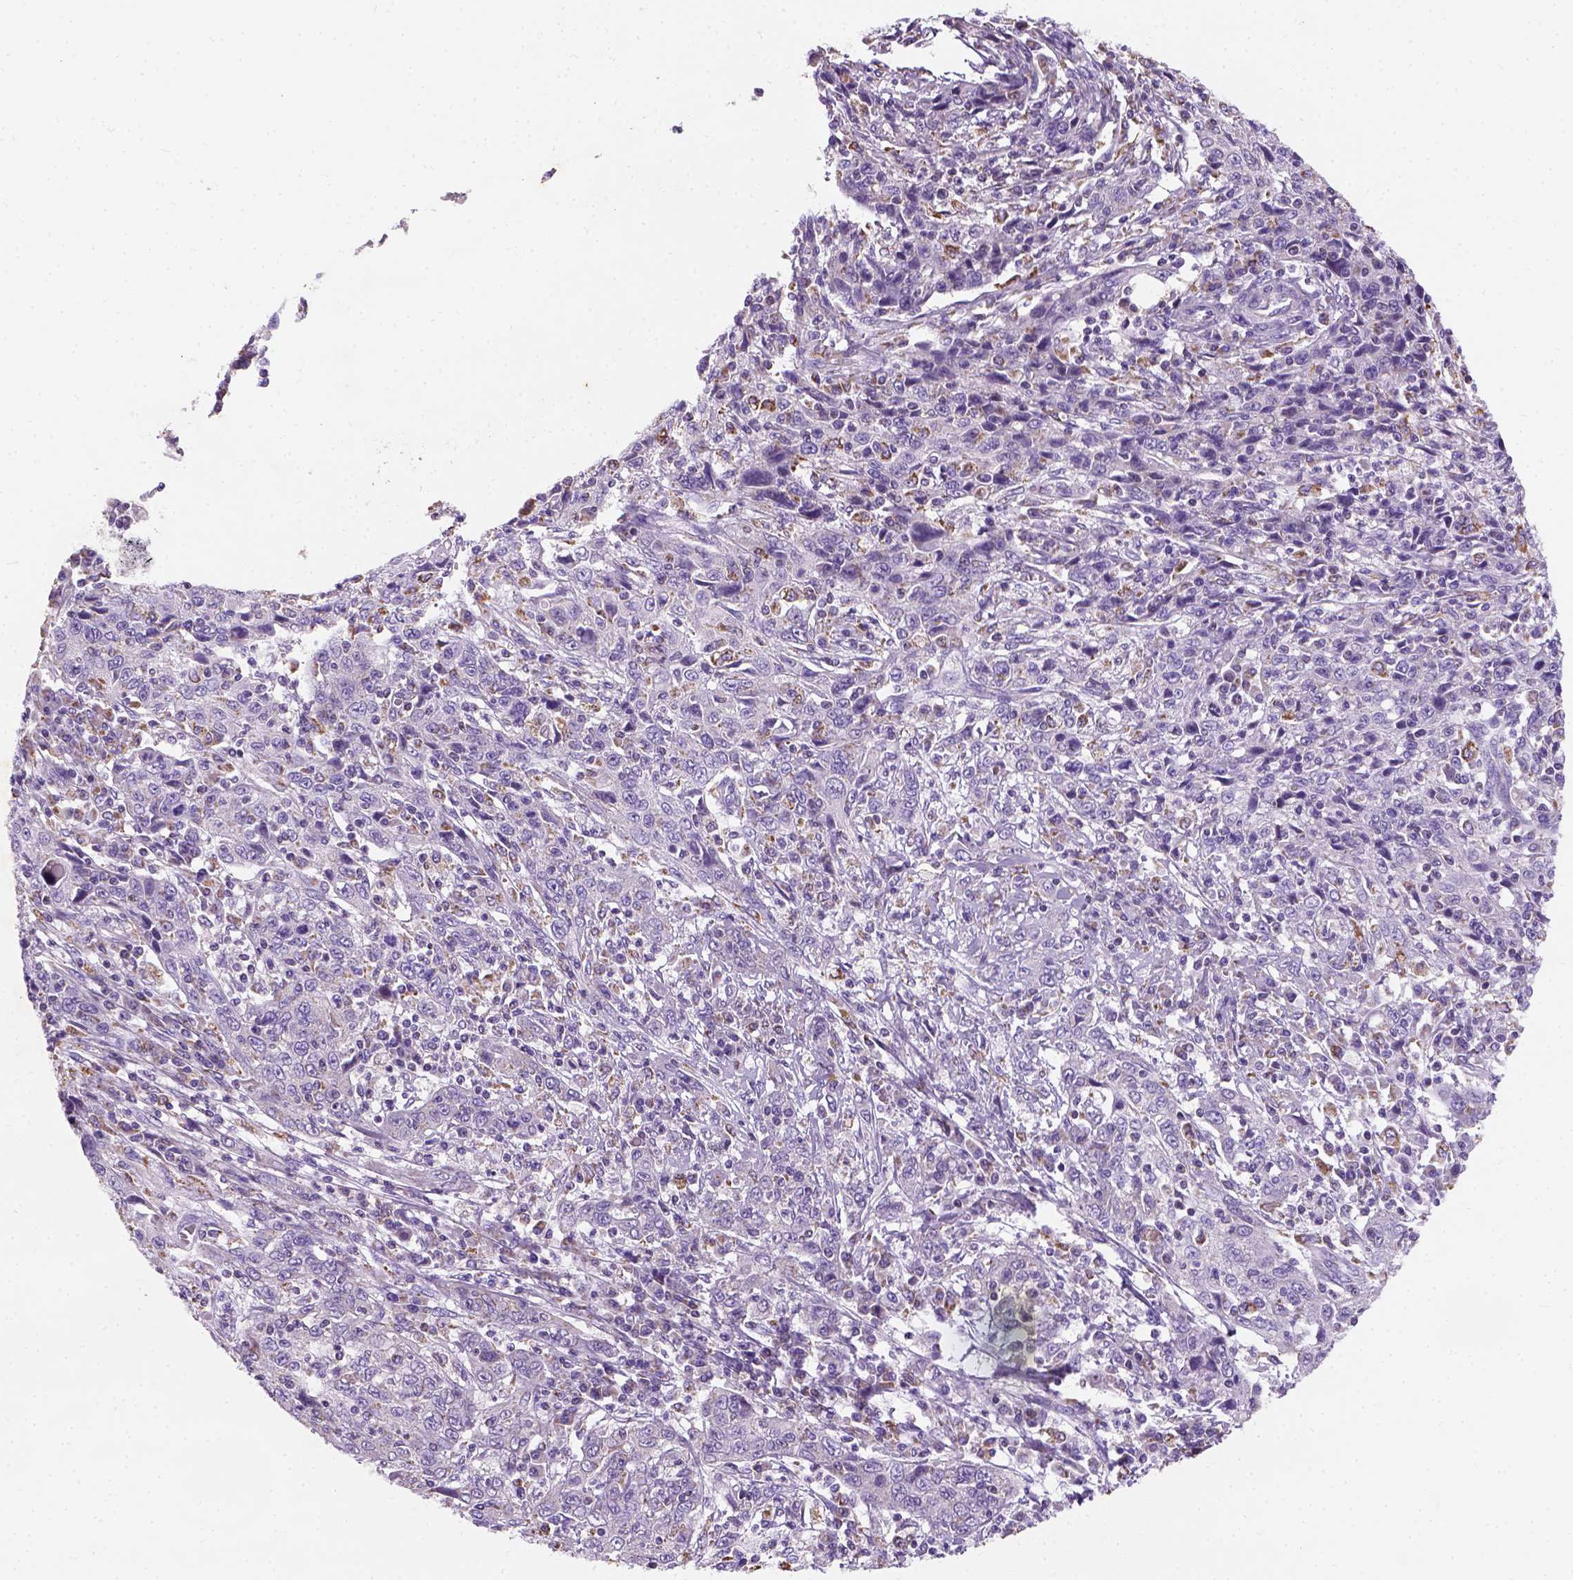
{"staining": {"intensity": "negative", "quantity": "none", "location": "none"}, "tissue": "cervical cancer", "cell_type": "Tumor cells", "image_type": "cancer", "snomed": [{"axis": "morphology", "description": "Squamous cell carcinoma, NOS"}, {"axis": "topography", "description": "Cervix"}], "caption": "Tumor cells show no significant expression in squamous cell carcinoma (cervical).", "gene": "CHODL", "patient": {"sex": "female", "age": 46}}